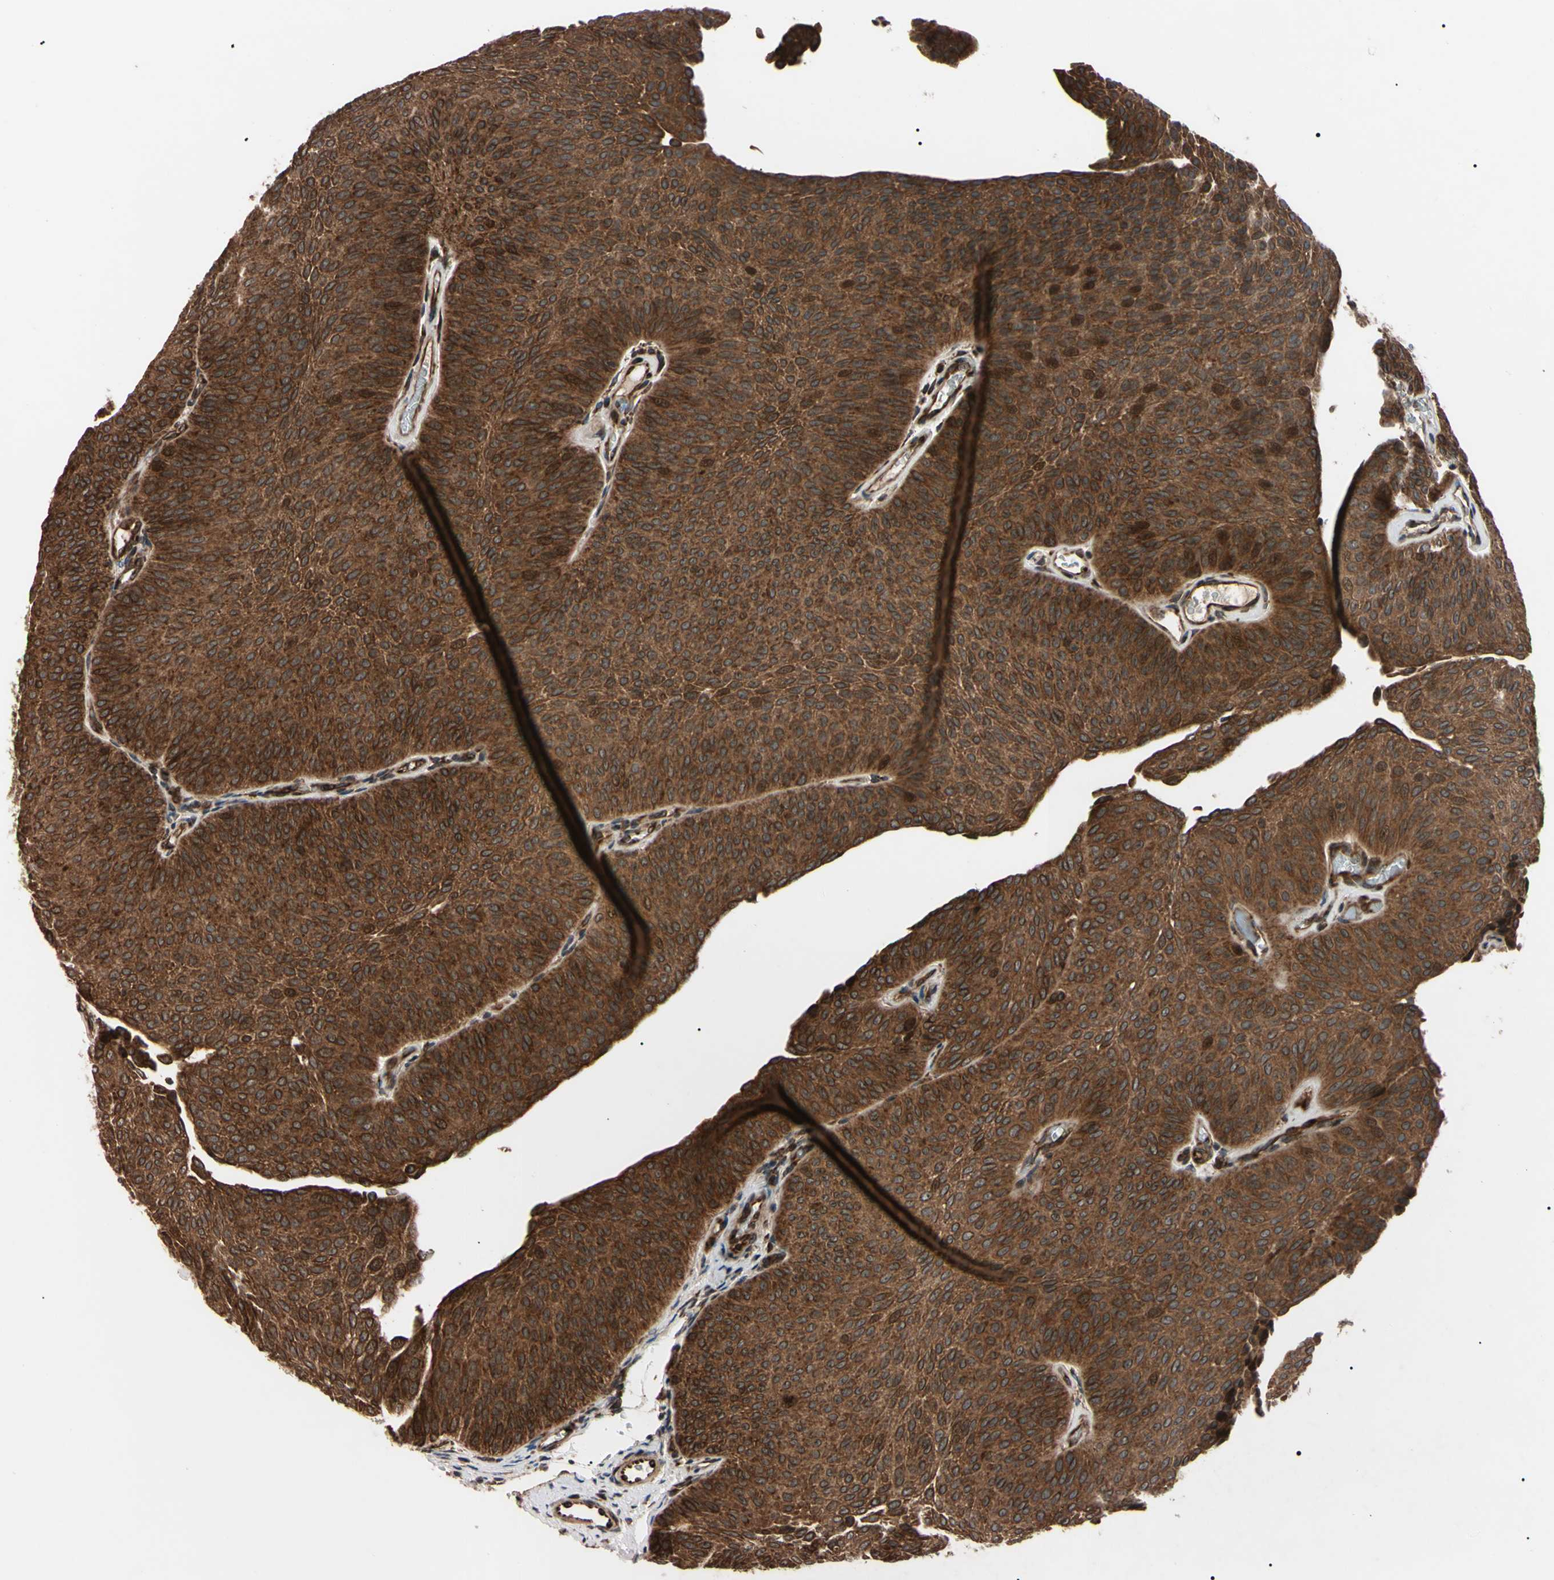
{"staining": {"intensity": "strong", "quantity": ">75%", "location": "cytoplasmic/membranous"}, "tissue": "urothelial cancer", "cell_type": "Tumor cells", "image_type": "cancer", "snomed": [{"axis": "morphology", "description": "Urothelial carcinoma, Low grade"}, {"axis": "topography", "description": "Urinary bladder"}], "caption": "Immunohistochemistry (IHC) of human urothelial cancer shows high levels of strong cytoplasmic/membranous expression in about >75% of tumor cells. The protein is shown in brown color, while the nuclei are stained blue.", "gene": "GUCY1B1", "patient": {"sex": "female", "age": 60}}